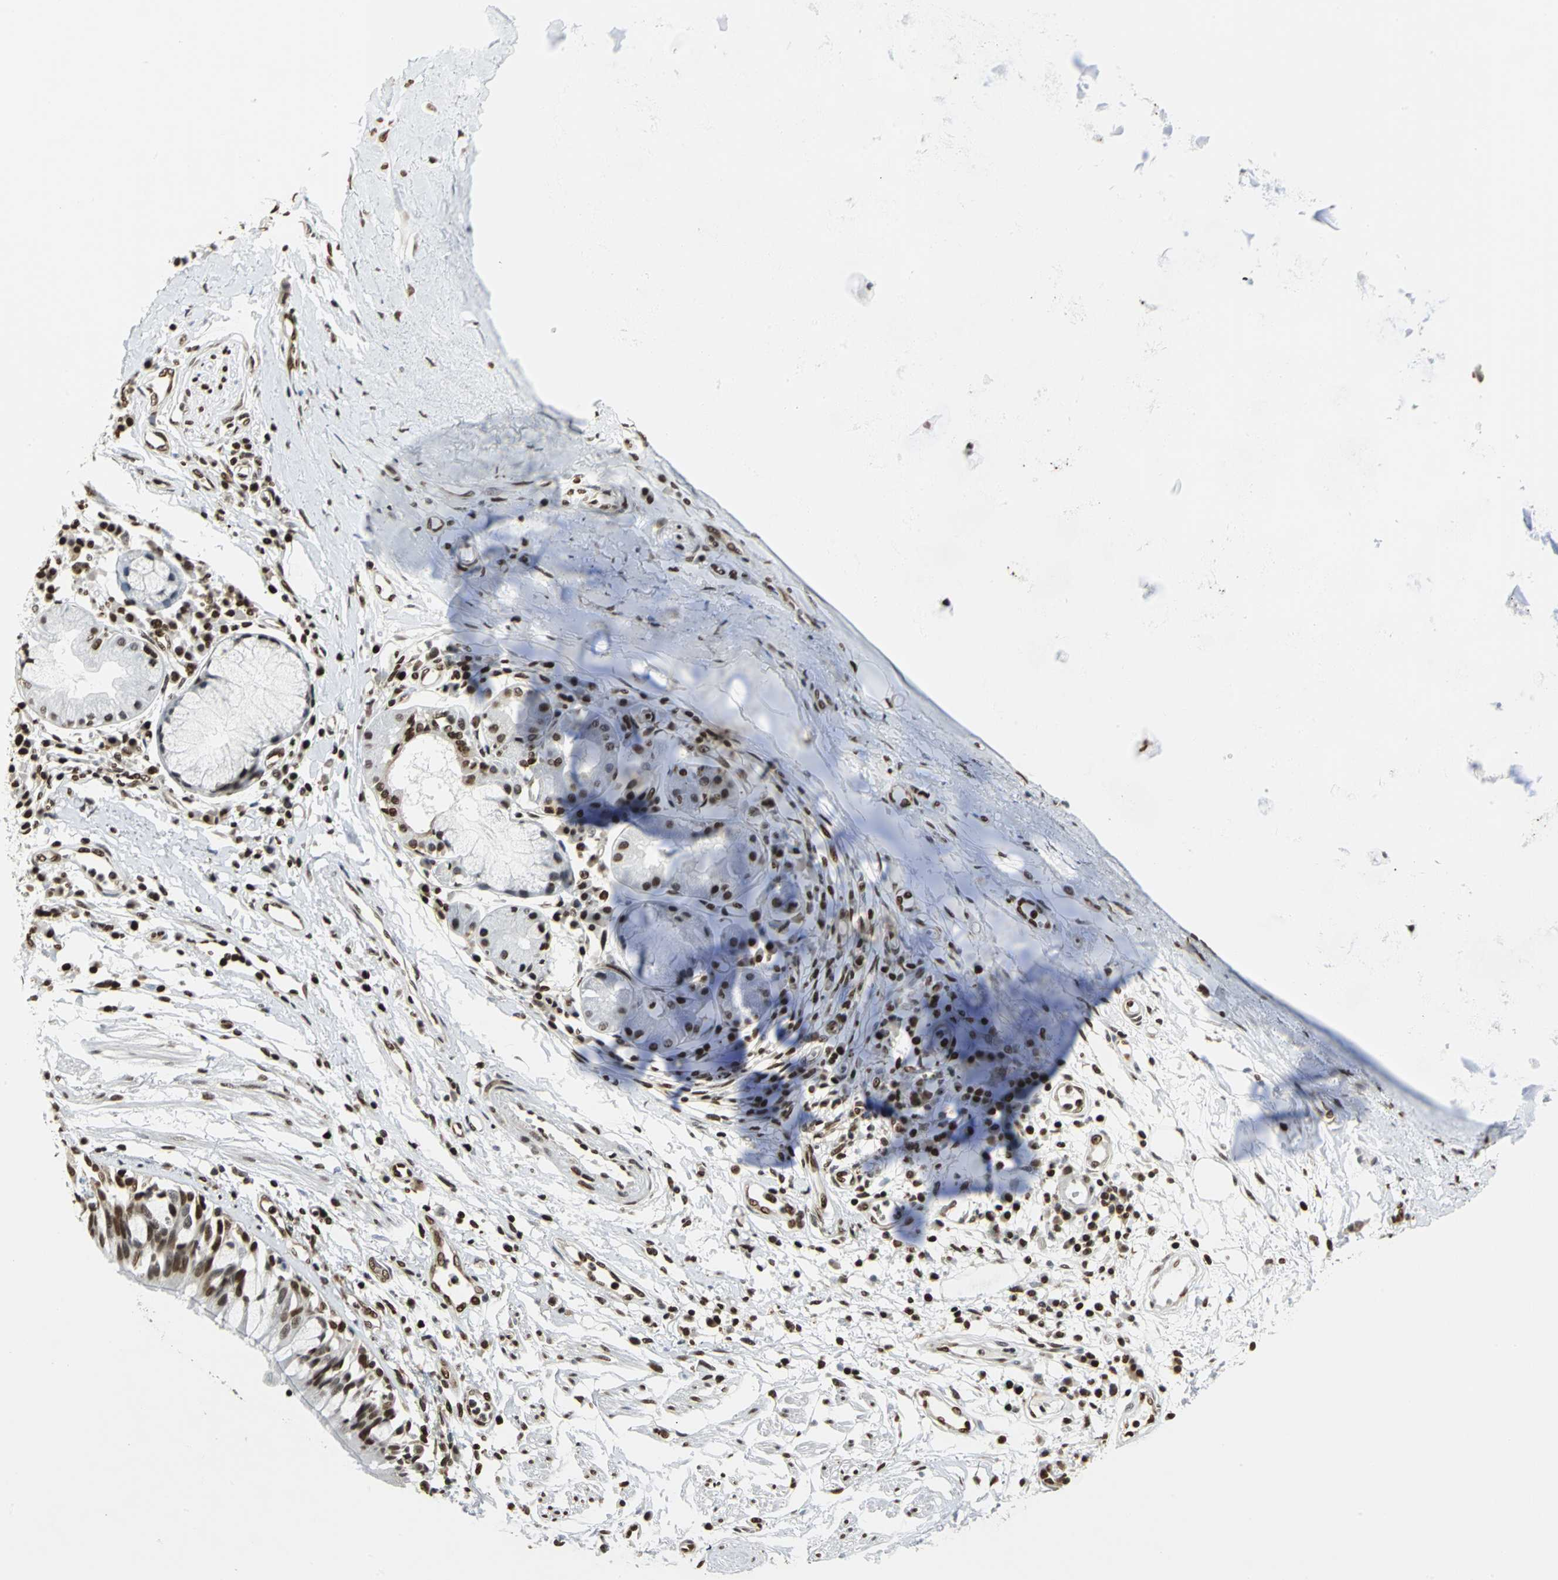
{"staining": {"intensity": "strong", "quantity": ">75%", "location": "nuclear"}, "tissue": "adipose tissue", "cell_type": "Adipocytes", "image_type": "normal", "snomed": [{"axis": "morphology", "description": "Normal tissue, NOS"}, {"axis": "morphology", "description": "Adenocarcinoma, NOS"}, {"axis": "topography", "description": "Cartilage tissue"}, {"axis": "topography", "description": "Bronchus"}, {"axis": "topography", "description": "Lung"}], "caption": "Immunohistochemical staining of benign adipose tissue demonstrates >75% levels of strong nuclear protein staining in approximately >75% of adipocytes. (DAB = brown stain, brightfield microscopy at high magnification).", "gene": "HMGB1", "patient": {"sex": "female", "age": 67}}